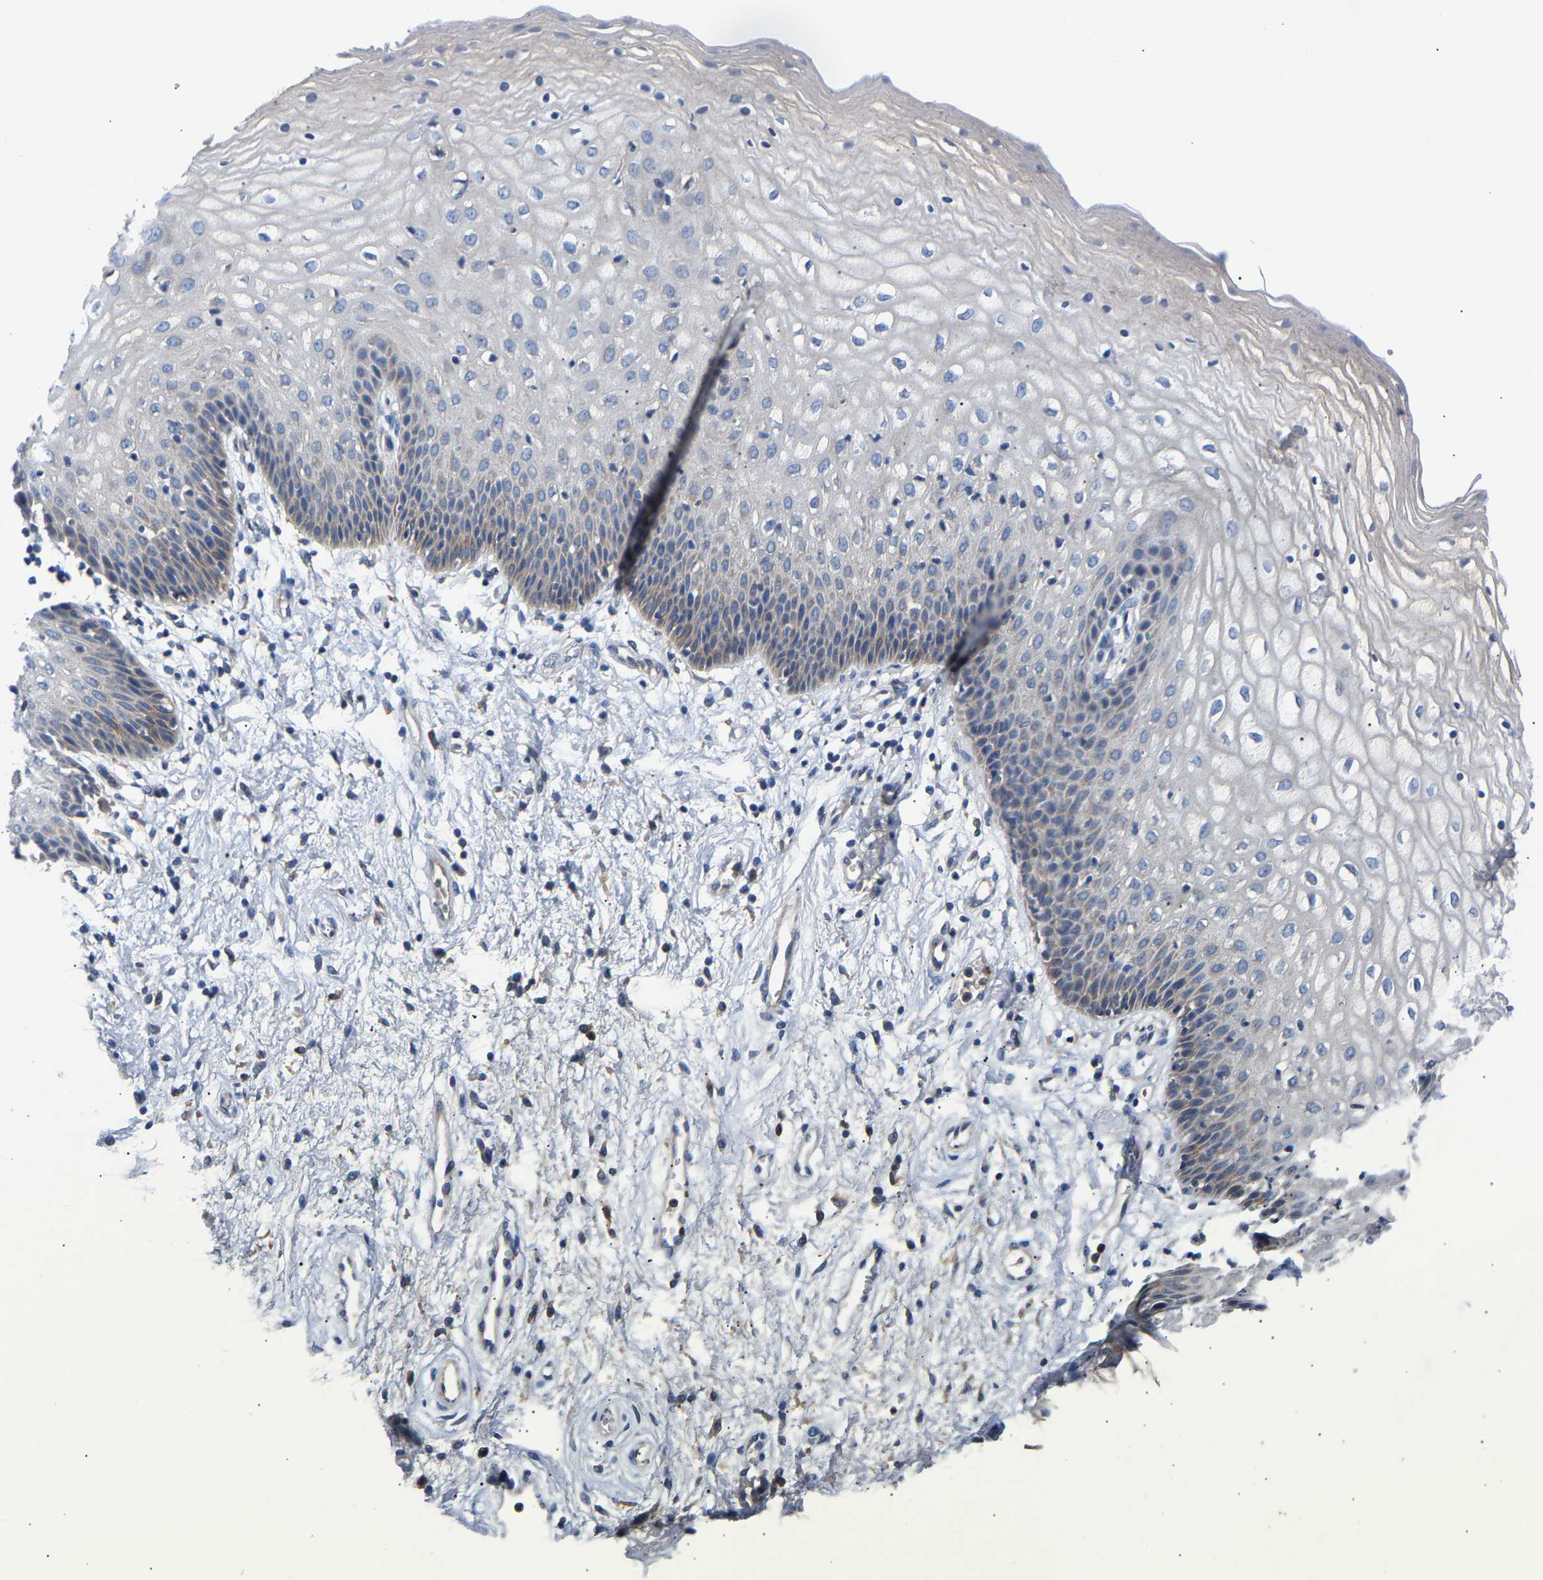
{"staining": {"intensity": "moderate", "quantity": "<25%", "location": "cytoplasmic/membranous"}, "tissue": "vagina", "cell_type": "Squamous epithelial cells", "image_type": "normal", "snomed": [{"axis": "morphology", "description": "Normal tissue, NOS"}, {"axis": "topography", "description": "Vagina"}], "caption": "Immunohistochemical staining of normal vagina shows <25% levels of moderate cytoplasmic/membranous protein expression in approximately <25% of squamous epithelial cells.", "gene": "CCDC171", "patient": {"sex": "female", "age": 34}}